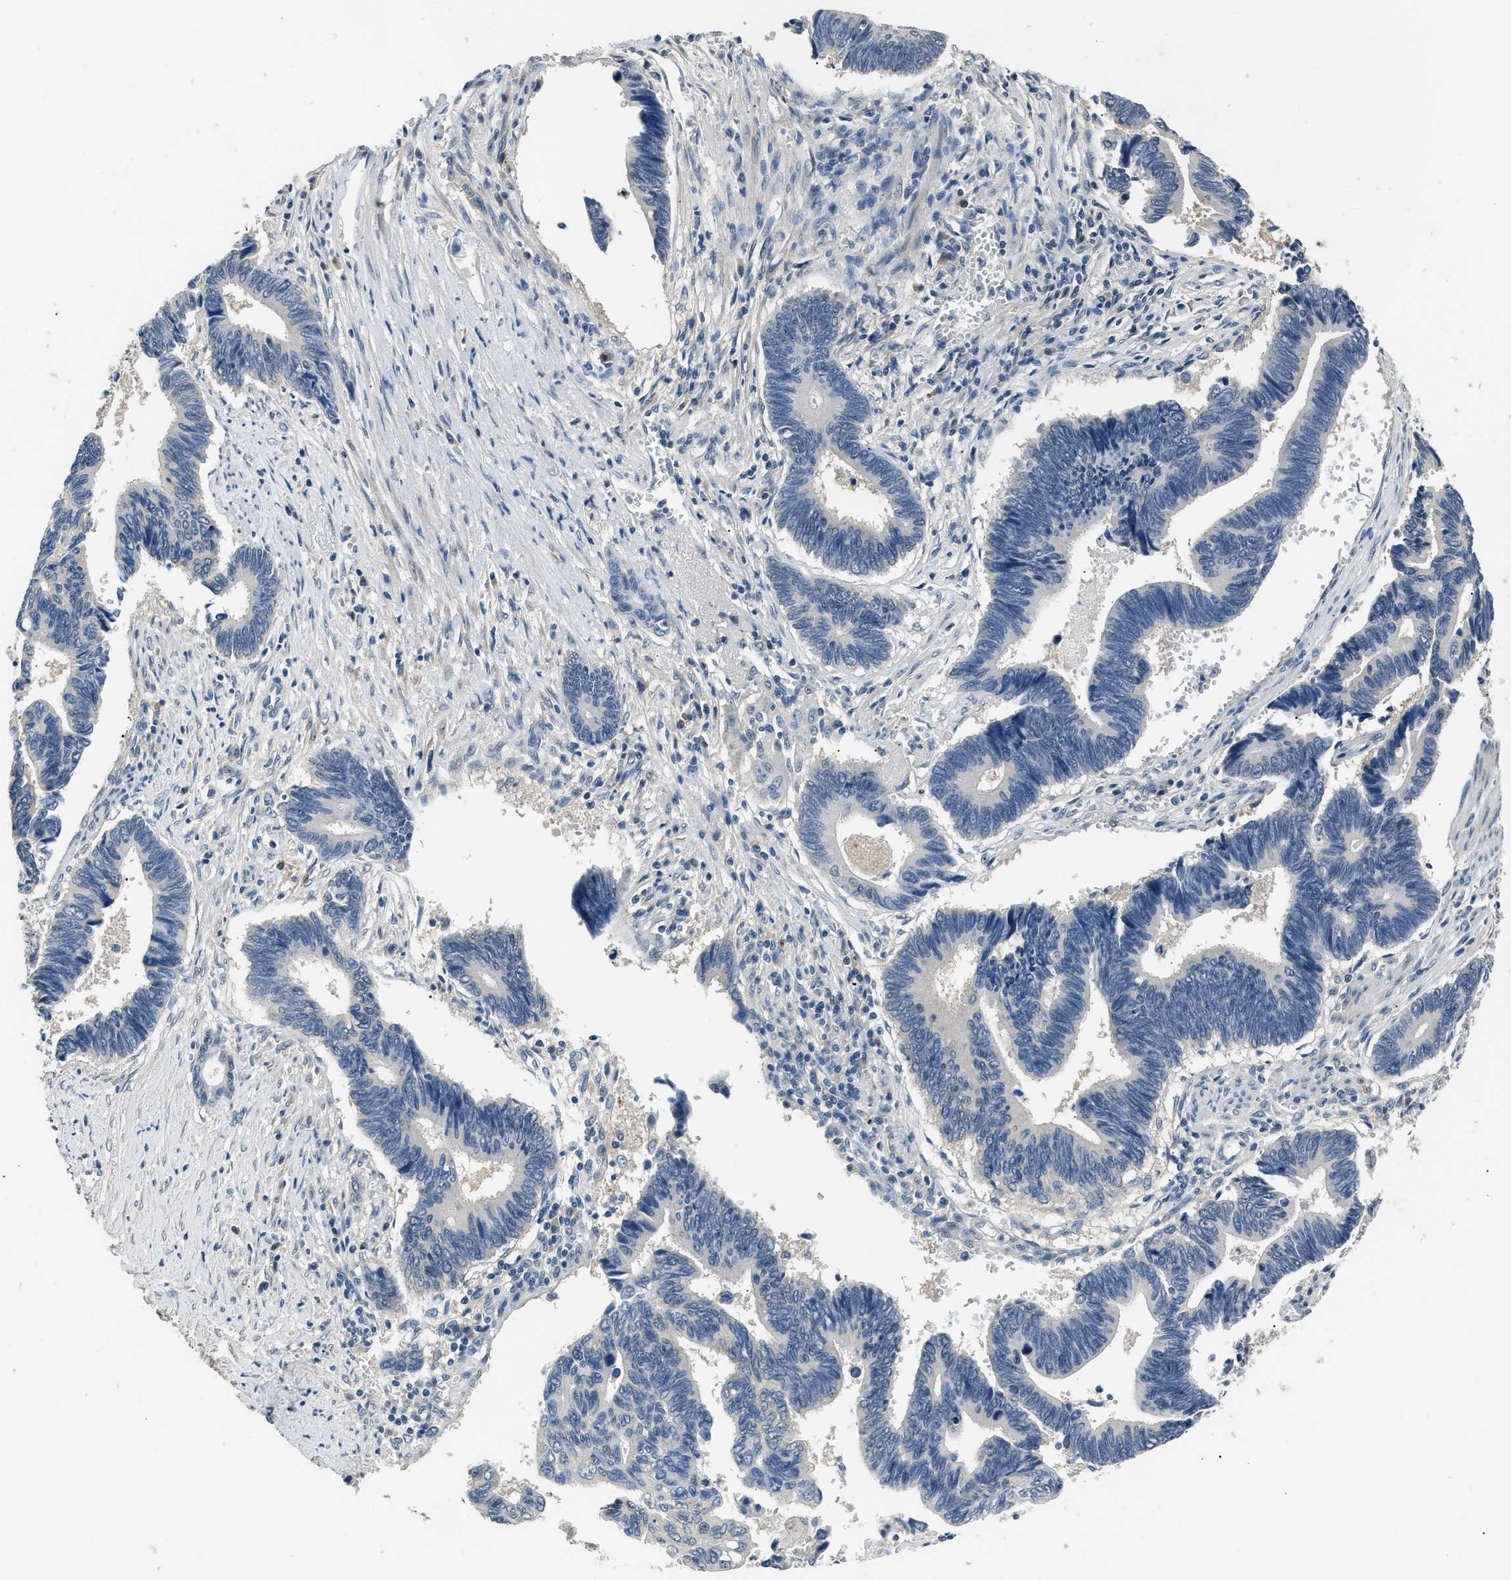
{"staining": {"intensity": "negative", "quantity": "none", "location": "none"}, "tissue": "pancreatic cancer", "cell_type": "Tumor cells", "image_type": "cancer", "snomed": [{"axis": "morphology", "description": "Adenocarcinoma, NOS"}, {"axis": "topography", "description": "Pancreas"}], "caption": "Protein analysis of pancreatic cancer reveals no significant positivity in tumor cells.", "gene": "INHA", "patient": {"sex": "female", "age": 70}}